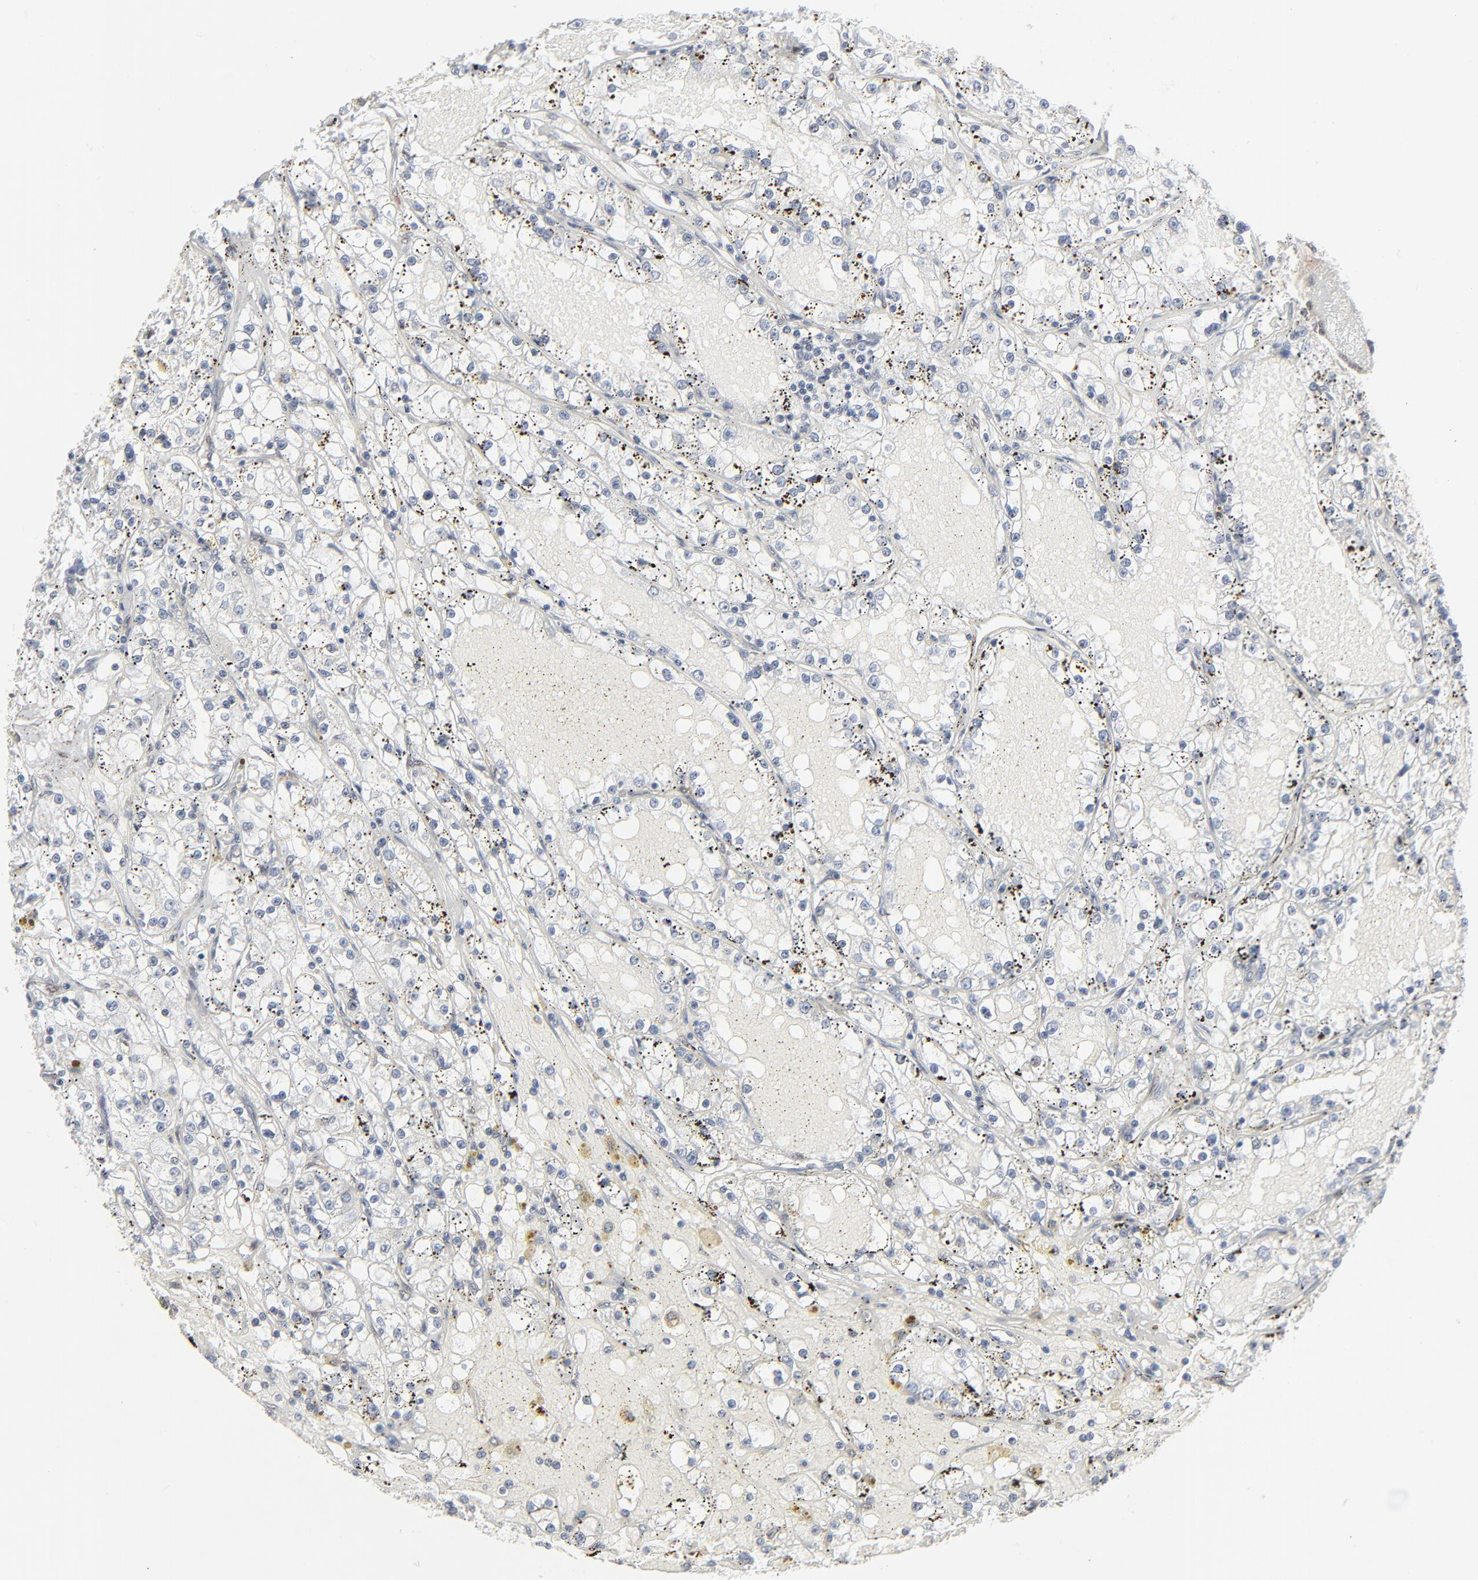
{"staining": {"intensity": "weak", "quantity": "<25%", "location": "cytoplasmic/membranous"}, "tissue": "renal cancer", "cell_type": "Tumor cells", "image_type": "cancer", "snomed": [{"axis": "morphology", "description": "Adenocarcinoma, NOS"}, {"axis": "topography", "description": "Kidney"}], "caption": "This is an immunohistochemistry (IHC) micrograph of human renal adenocarcinoma. There is no staining in tumor cells.", "gene": "AKT1", "patient": {"sex": "male", "age": 56}}